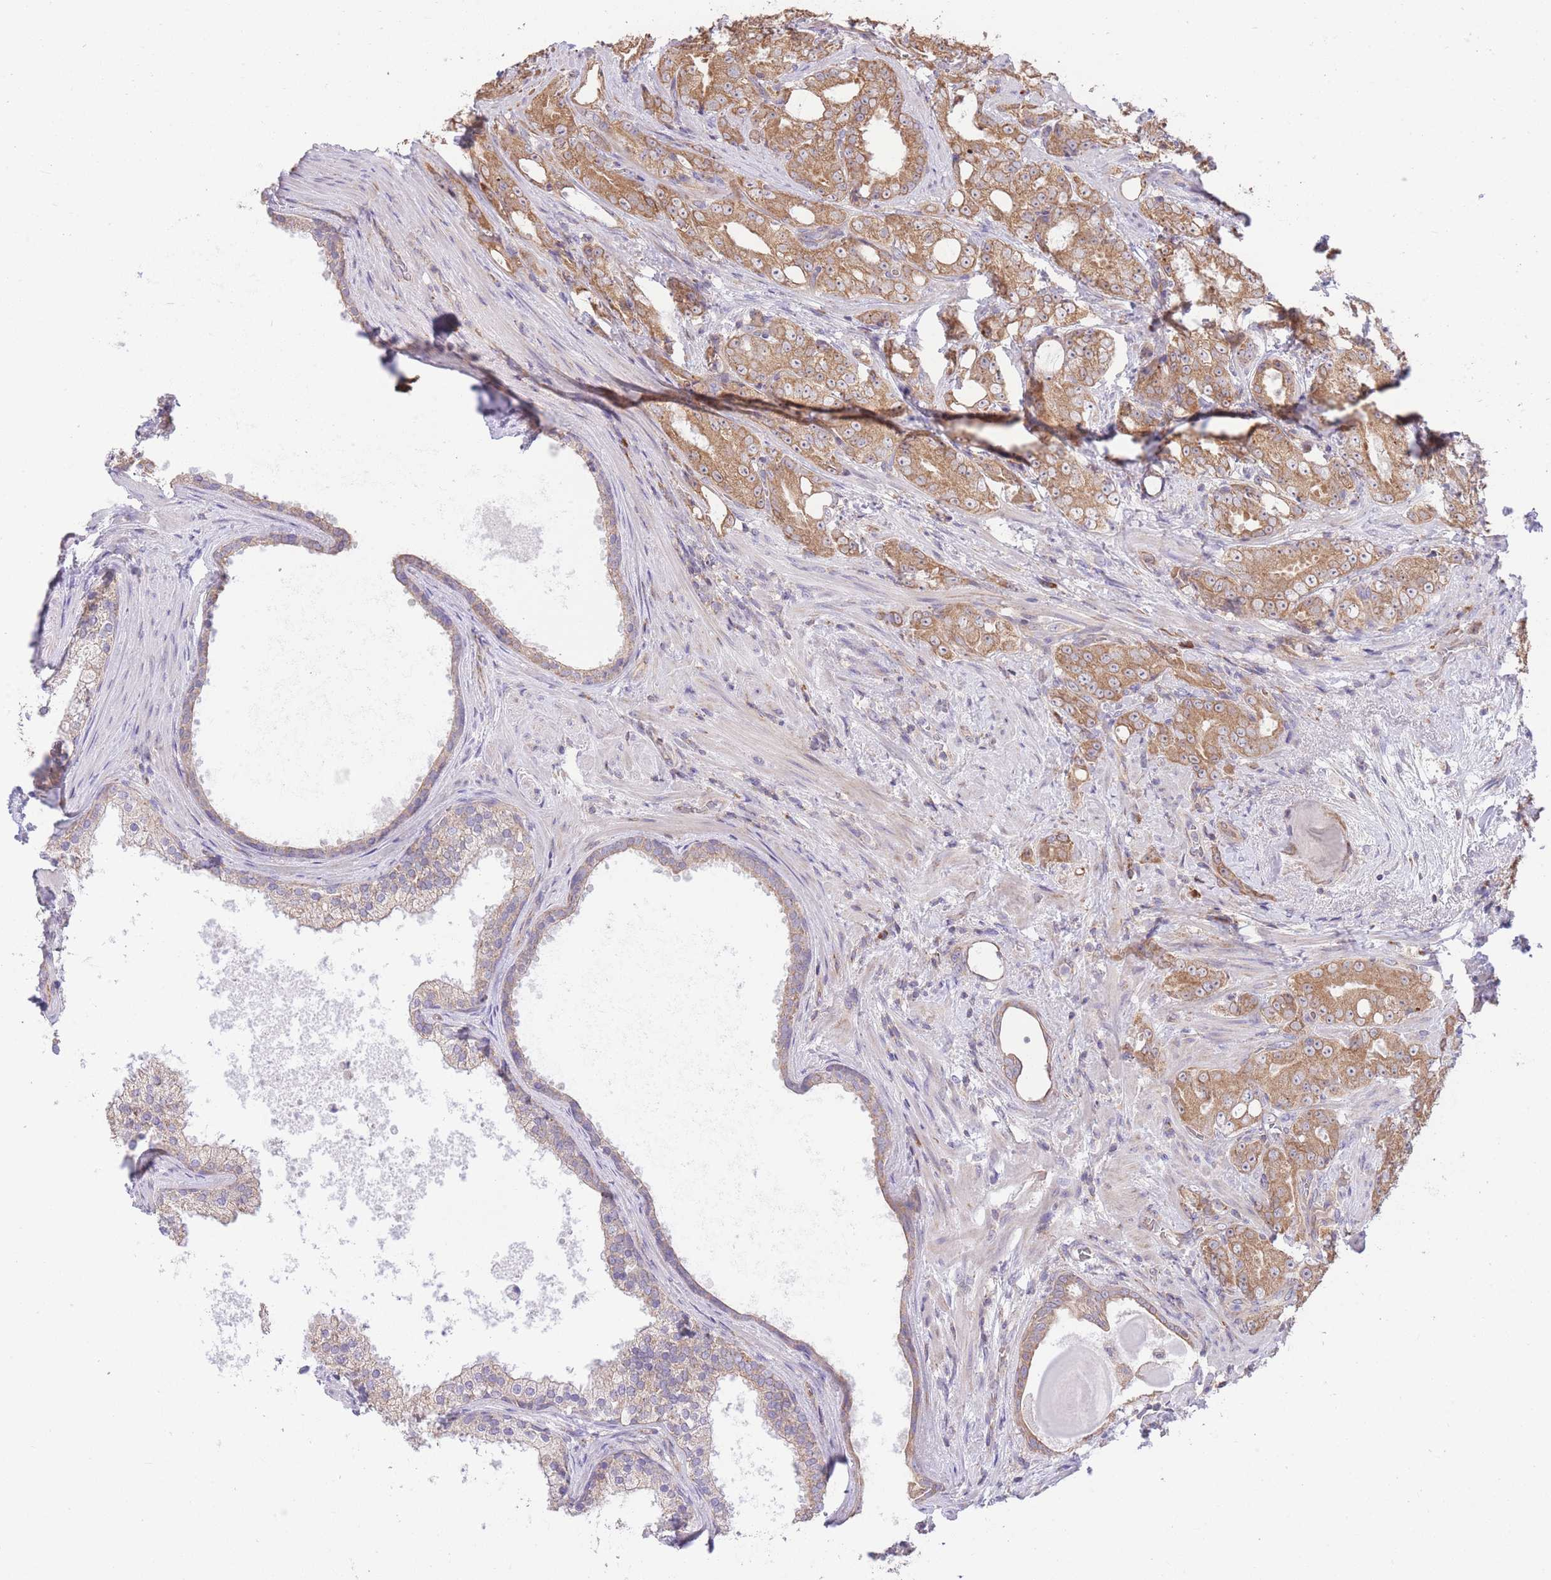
{"staining": {"intensity": "moderate", "quantity": ">75%", "location": "cytoplasmic/membranous"}, "tissue": "prostate cancer", "cell_type": "Tumor cells", "image_type": "cancer", "snomed": [{"axis": "morphology", "description": "Adenocarcinoma, High grade"}, {"axis": "topography", "description": "Prostate"}], "caption": "There is medium levels of moderate cytoplasmic/membranous expression in tumor cells of prostate cancer, as demonstrated by immunohistochemical staining (brown color).", "gene": "BOLA2B", "patient": {"sex": "male", "age": 69}}